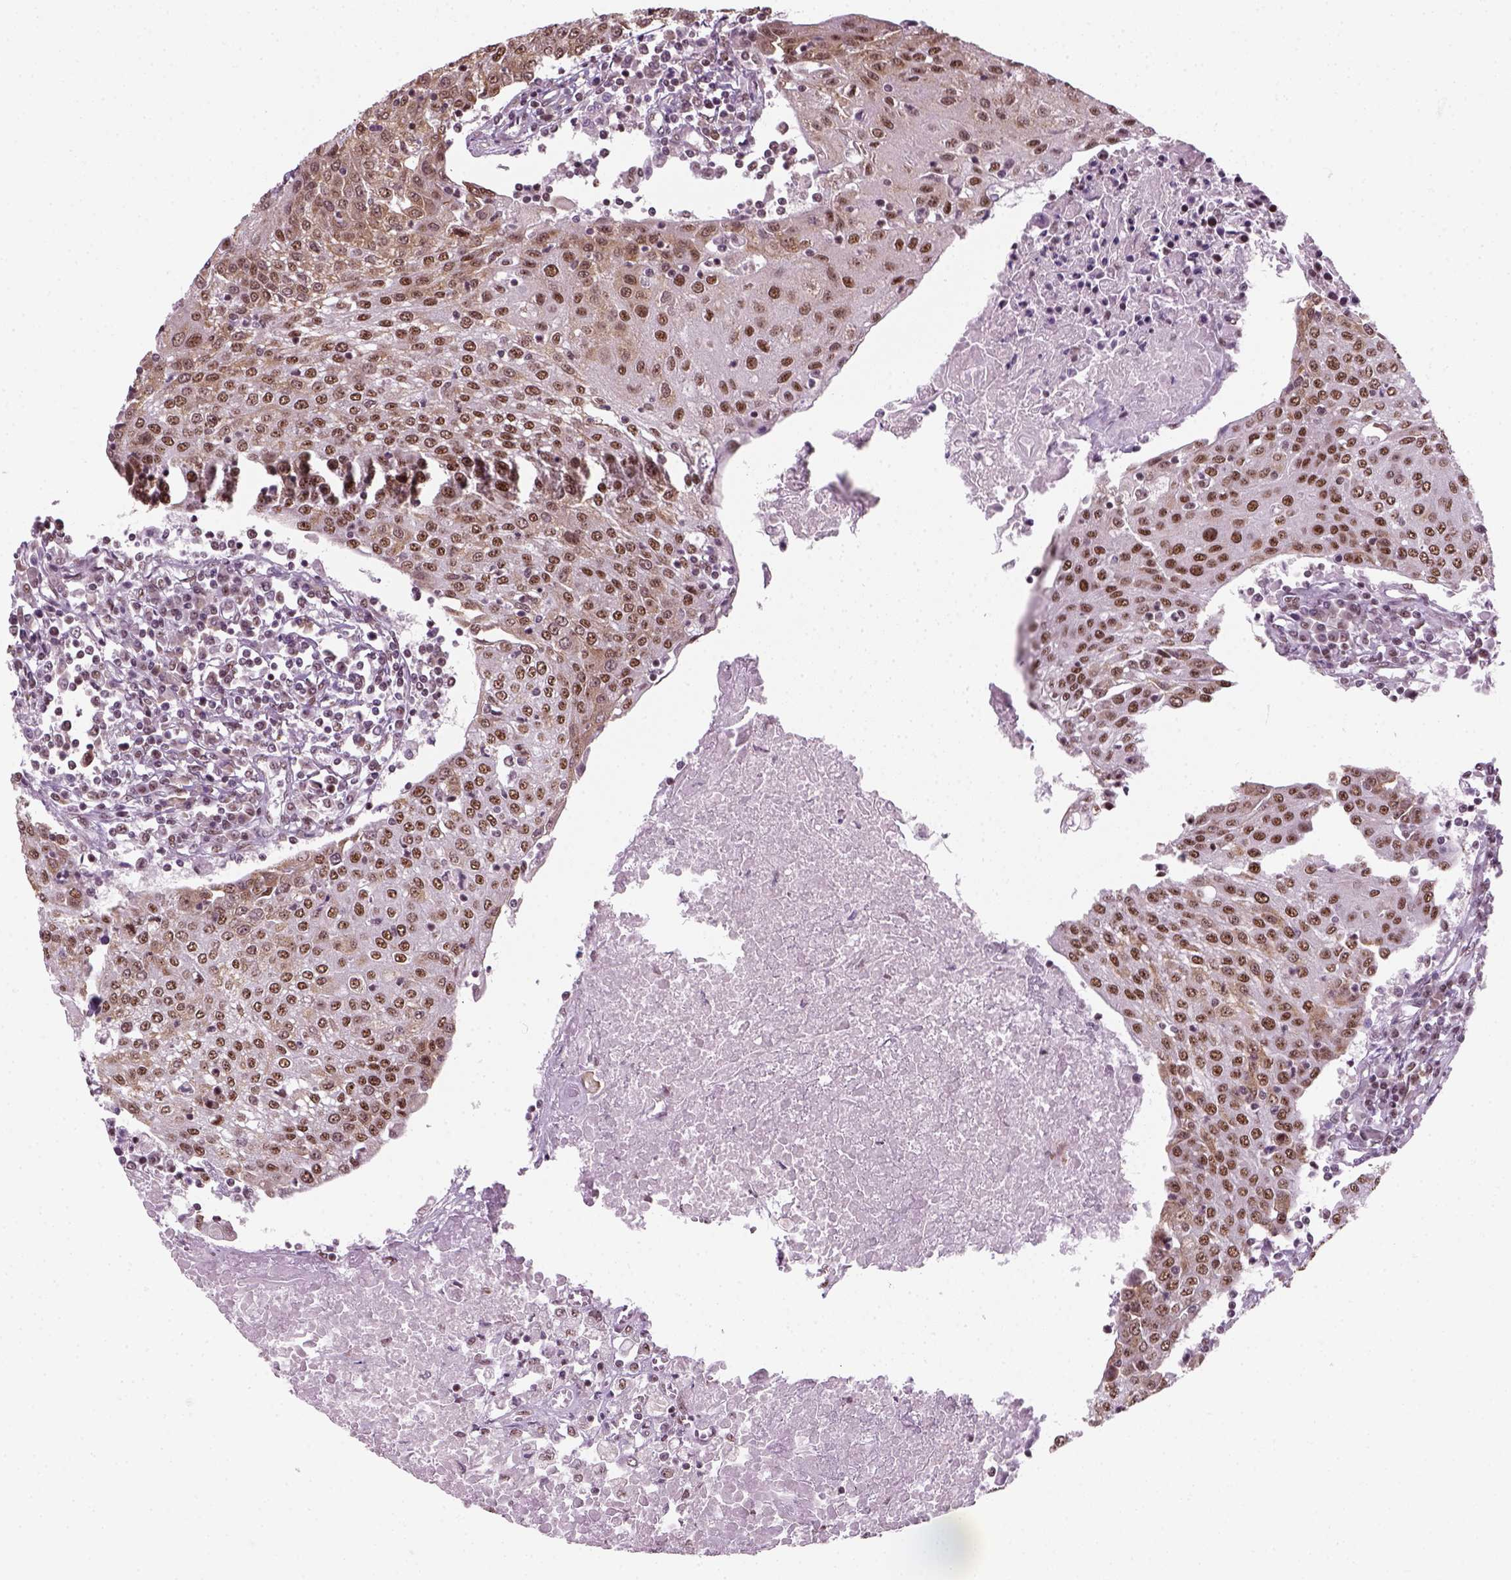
{"staining": {"intensity": "moderate", "quantity": "25%-75%", "location": "nuclear"}, "tissue": "urothelial cancer", "cell_type": "Tumor cells", "image_type": "cancer", "snomed": [{"axis": "morphology", "description": "Urothelial carcinoma, High grade"}, {"axis": "topography", "description": "Urinary bladder"}], "caption": "Urothelial carcinoma (high-grade) stained with IHC exhibits moderate nuclear expression in about 25%-75% of tumor cells. (DAB (3,3'-diaminobenzidine) = brown stain, brightfield microscopy at high magnification).", "gene": "GTF2F1", "patient": {"sex": "female", "age": 85}}